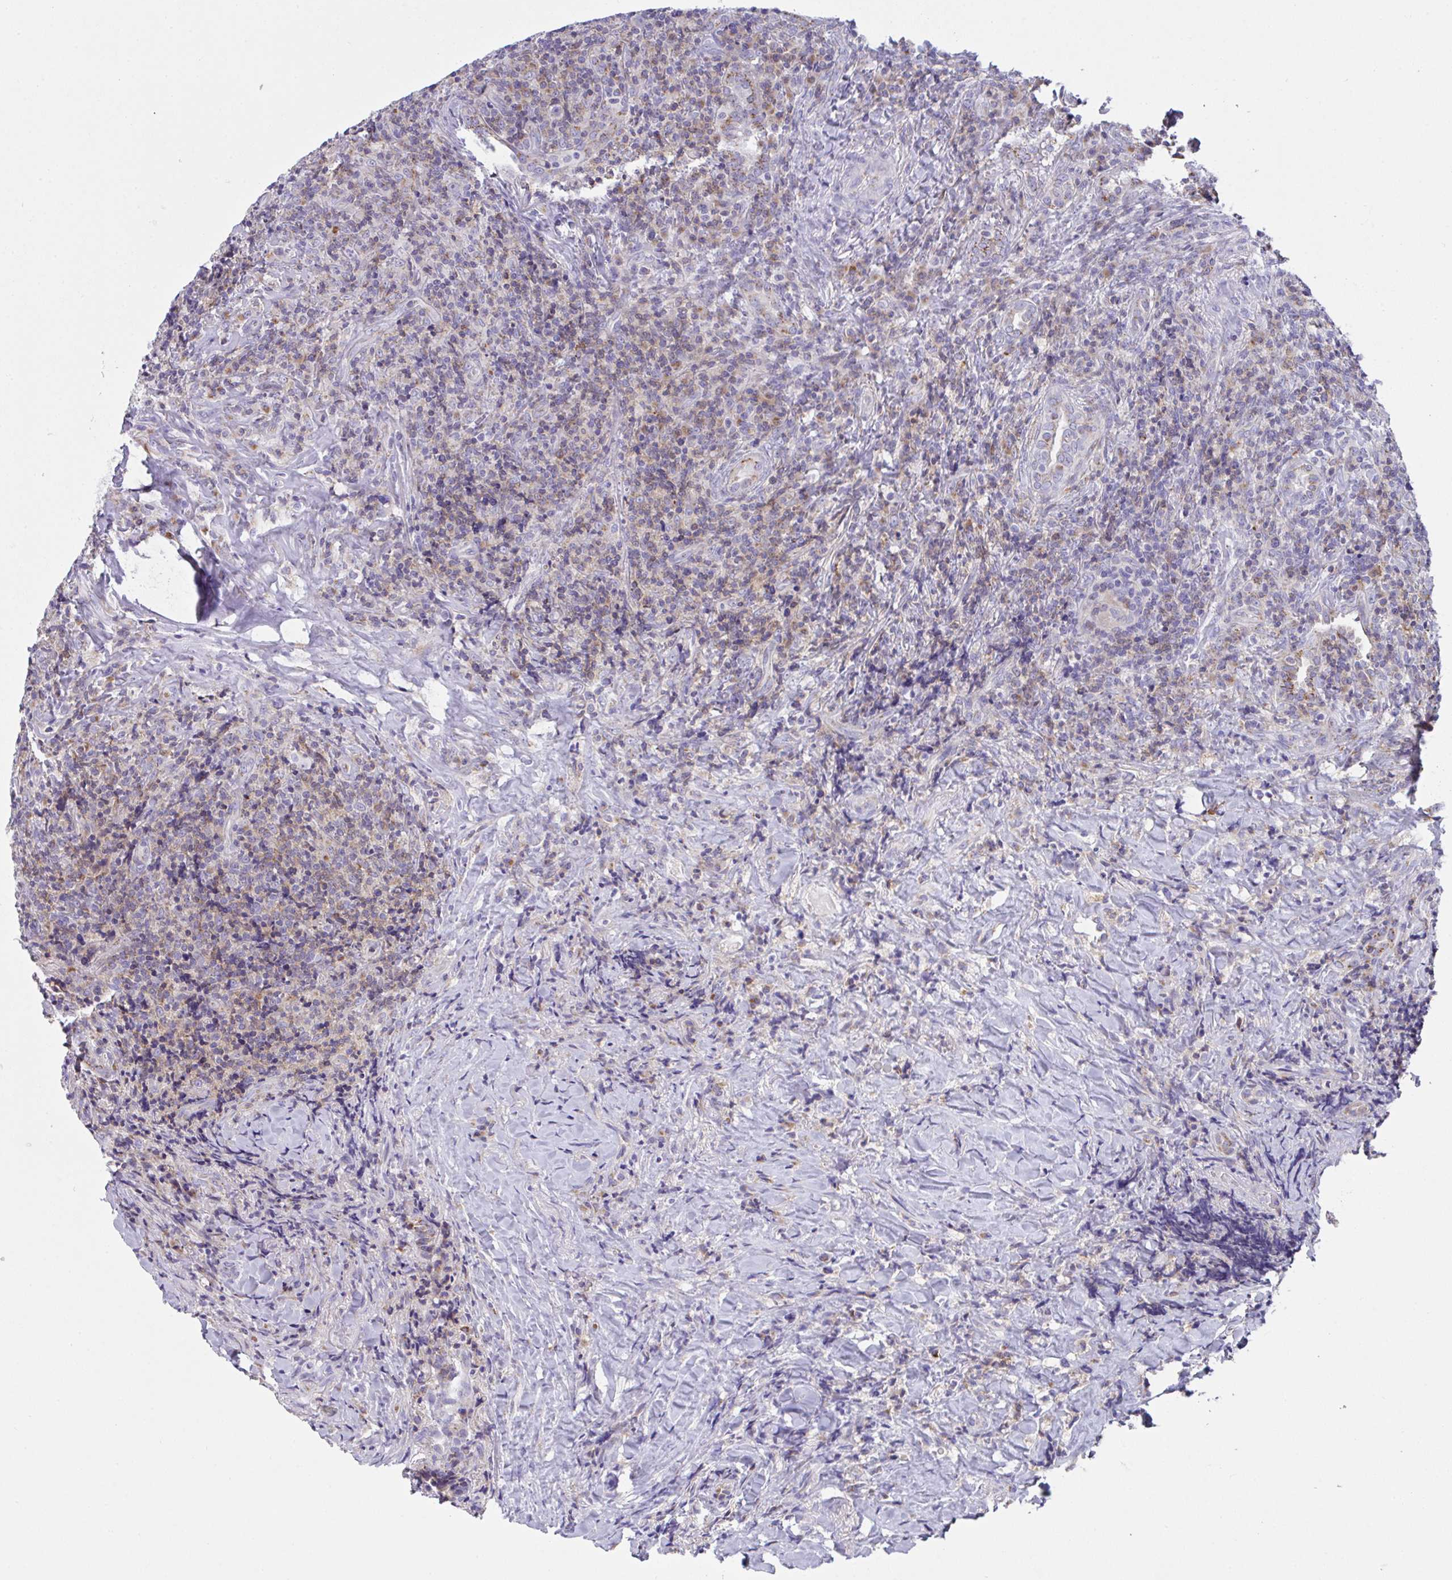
{"staining": {"intensity": "moderate", "quantity": "<25%", "location": "cytoplasmic/membranous"}, "tissue": "lymphoma", "cell_type": "Tumor cells", "image_type": "cancer", "snomed": [{"axis": "morphology", "description": "Hodgkin's disease, NOS"}, {"axis": "topography", "description": "Lung"}], "caption": "A high-resolution micrograph shows immunohistochemistry staining of Hodgkin's disease, which exhibits moderate cytoplasmic/membranous expression in about <25% of tumor cells. (DAB (3,3'-diaminobenzidine) = brown stain, brightfield microscopy at high magnification).", "gene": "MIA3", "patient": {"sex": "male", "age": 17}}